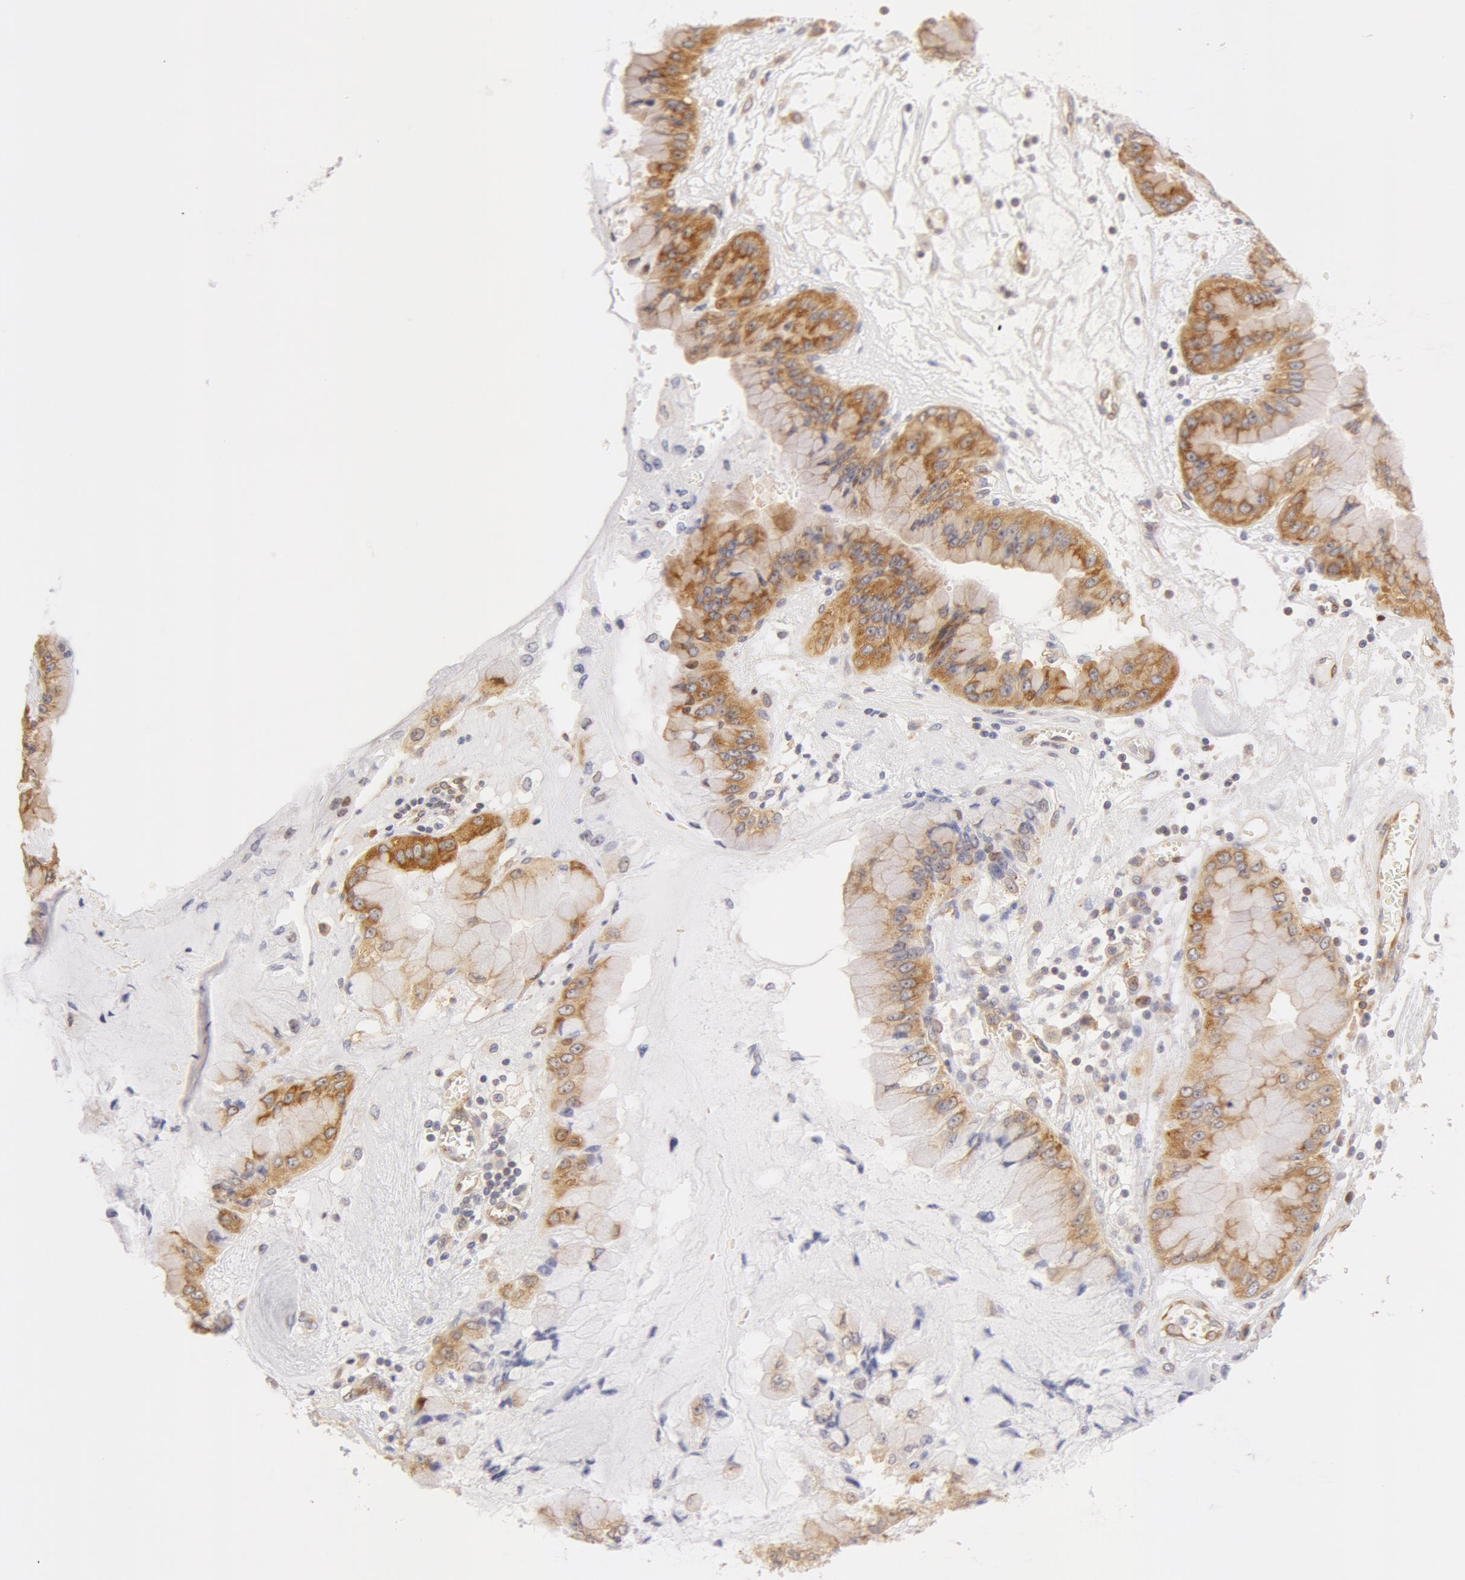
{"staining": {"intensity": "weak", "quantity": ">75%", "location": "cytoplasmic/membranous"}, "tissue": "liver cancer", "cell_type": "Tumor cells", "image_type": "cancer", "snomed": [{"axis": "morphology", "description": "Cholangiocarcinoma"}, {"axis": "topography", "description": "Liver"}], "caption": "Approximately >75% of tumor cells in cholangiocarcinoma (liver) exhibit weak cytoplasmic/membranous protein staining as visualized by brown immunohistochemical staining.", "gene": "DDX3Y", "patient": {"sex": "female", "age": 79}}